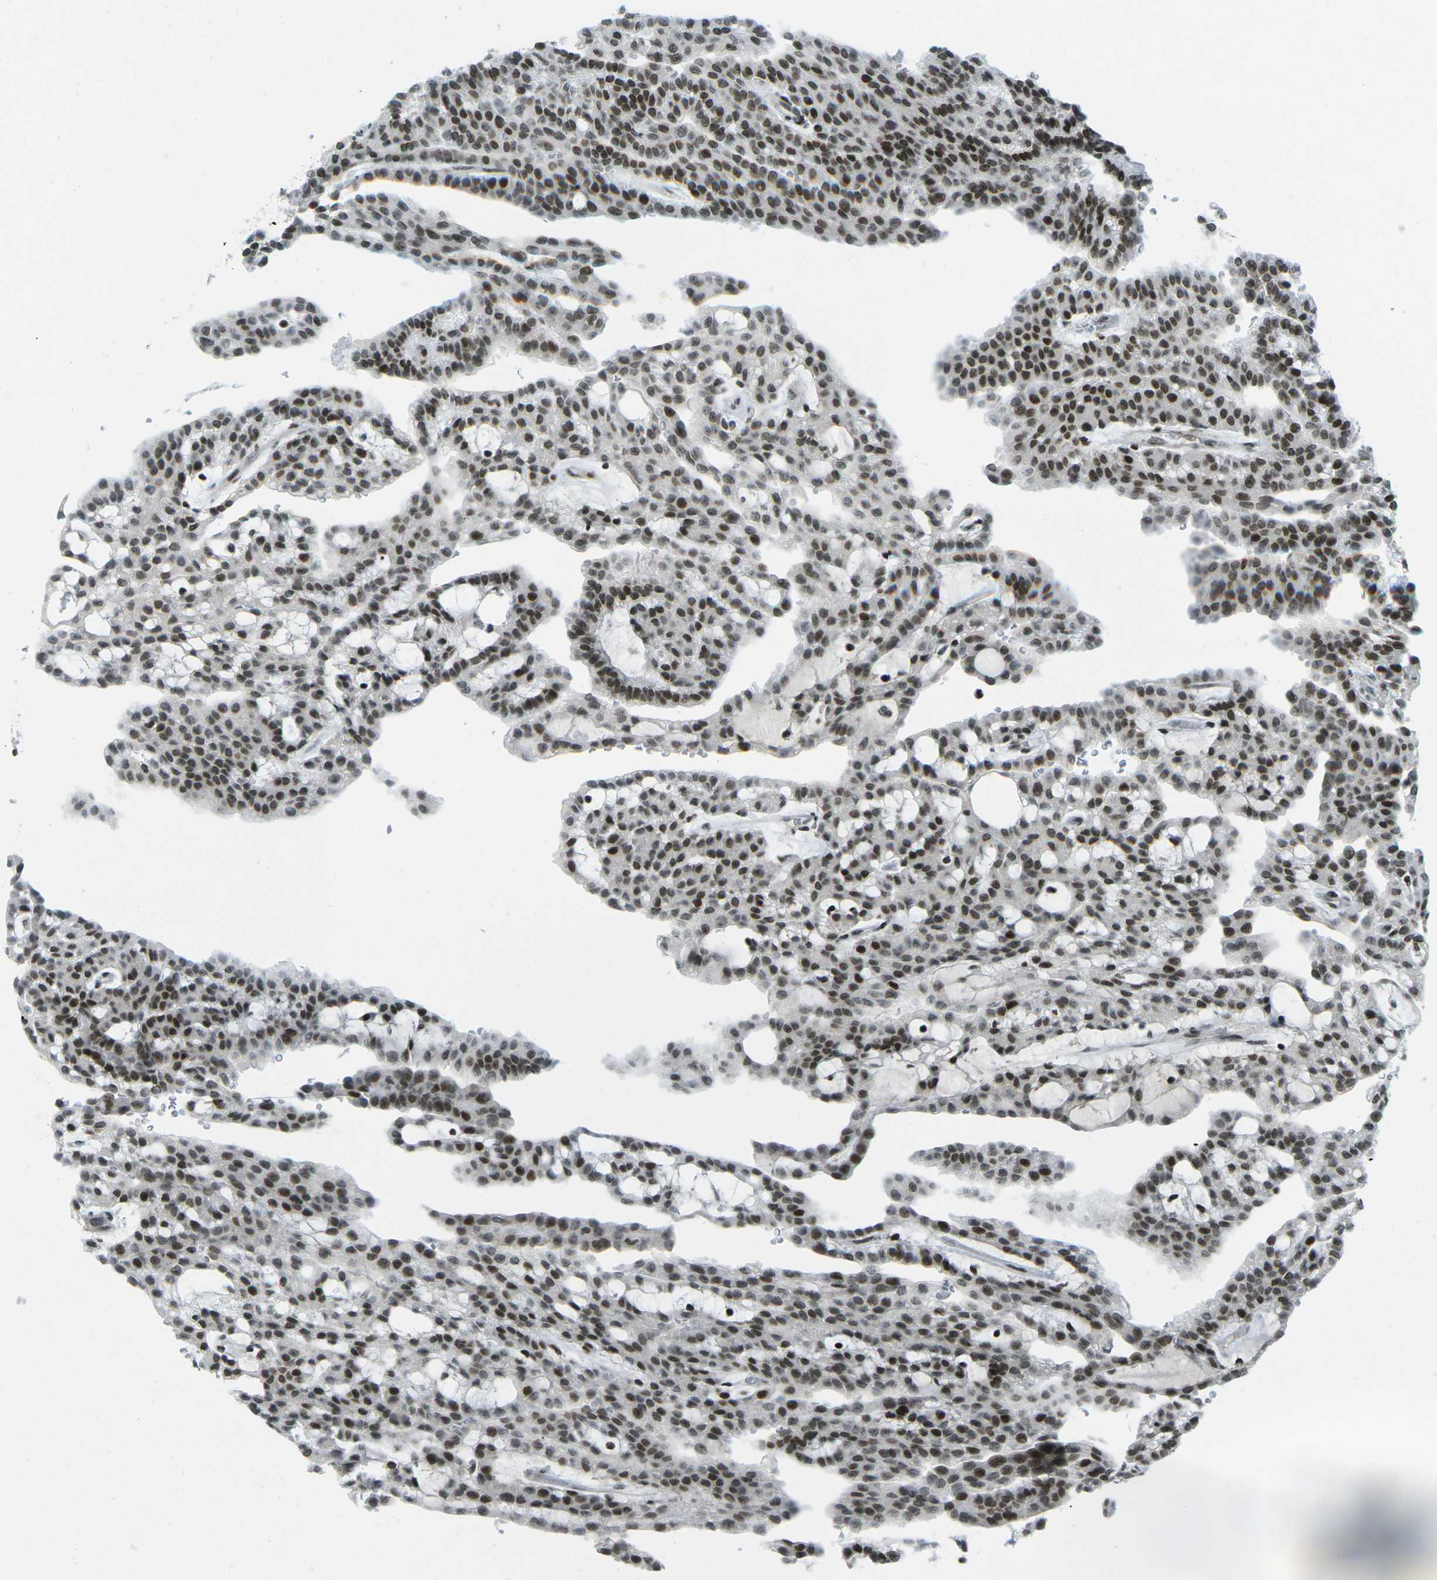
{"staining": {"intensity": "moderate", "quantity": ">75%", "location": "nuclear"}, "tissue": "renal cancer", "cell_type": "Tumor cells", "image_type": "cancer", "snomed": [{"axis": "morphology", "description": "Adenocarcinoma, NOS"}, {"axis": "topography", "description": "Kidney"}], "caption": "Immunohistochemical staining of renal cancer reveals moderate nuclear protein expression in approximately >75% of tumor cells. (DAB IHC with brightfield microscopy, high magnification).", "gene": "EME1", "patient": {"sex": "male", "age": 63}}